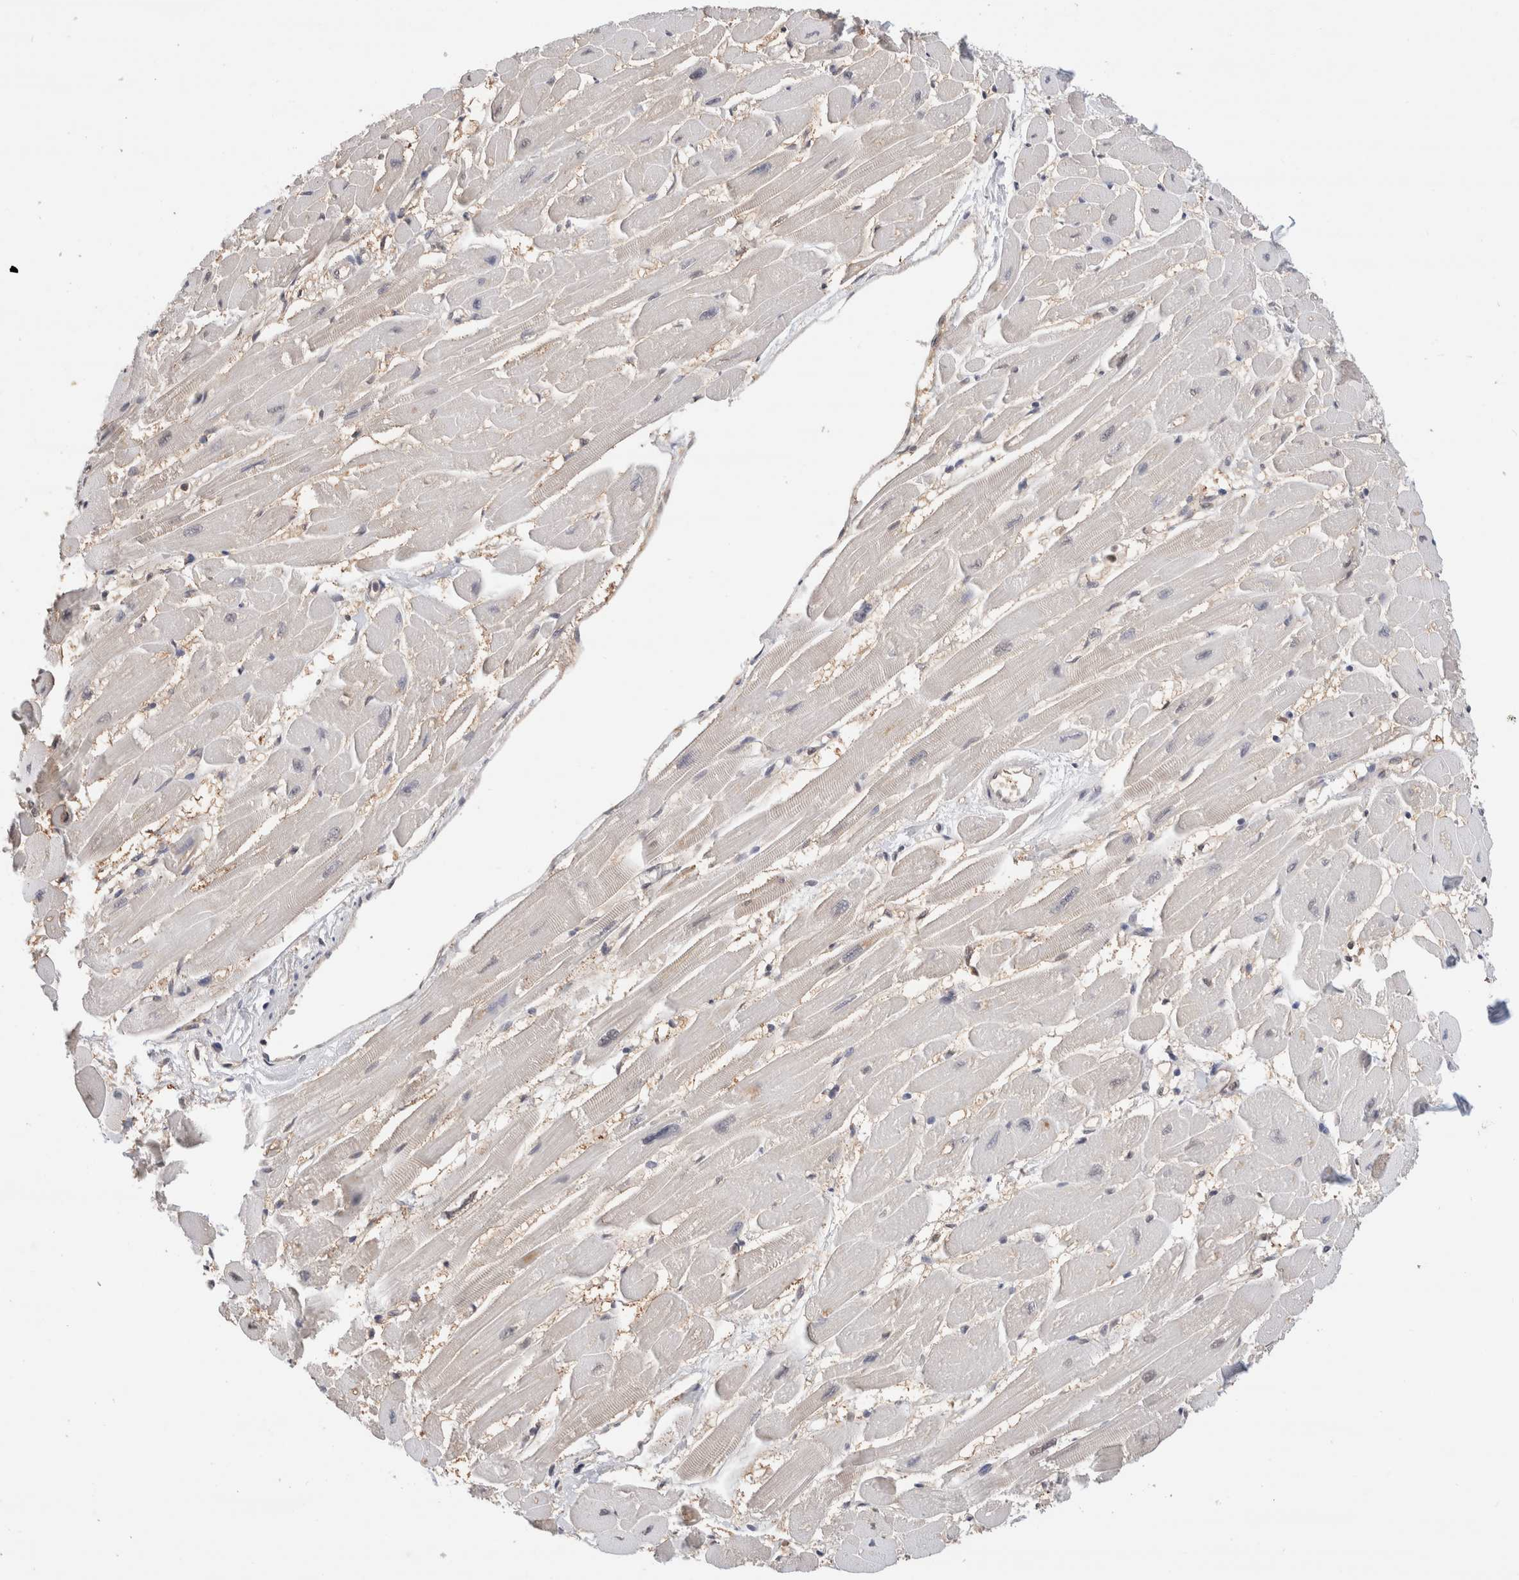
{"staining": {"intensity": "weak", "quantity": "25%-75%", "location": "cytoplasmic/membranous"}, "tissue": "heart muscle", "cell_type": "Cardiomyocytes", "image_type": "normal", "snomed": [{"axis": "morphology", "description": "Normal tissue, NOS"}, {"axis": "topography", "description": "Heart"}], "caption": "Immunohistochemical staining of normal heart muscle exhibits low levels of weak cytoplasmic/membranous expression in approximately 25%-75% of cardiomyocytes. The staining was performed using DAB (3,3'-diaminobenzidine), with brown indicating positive protein expression. Nuclei are stained blue with hematoxylin.", "gene": "C17orf97", "patient": {"sex": "female", "age": 54}}